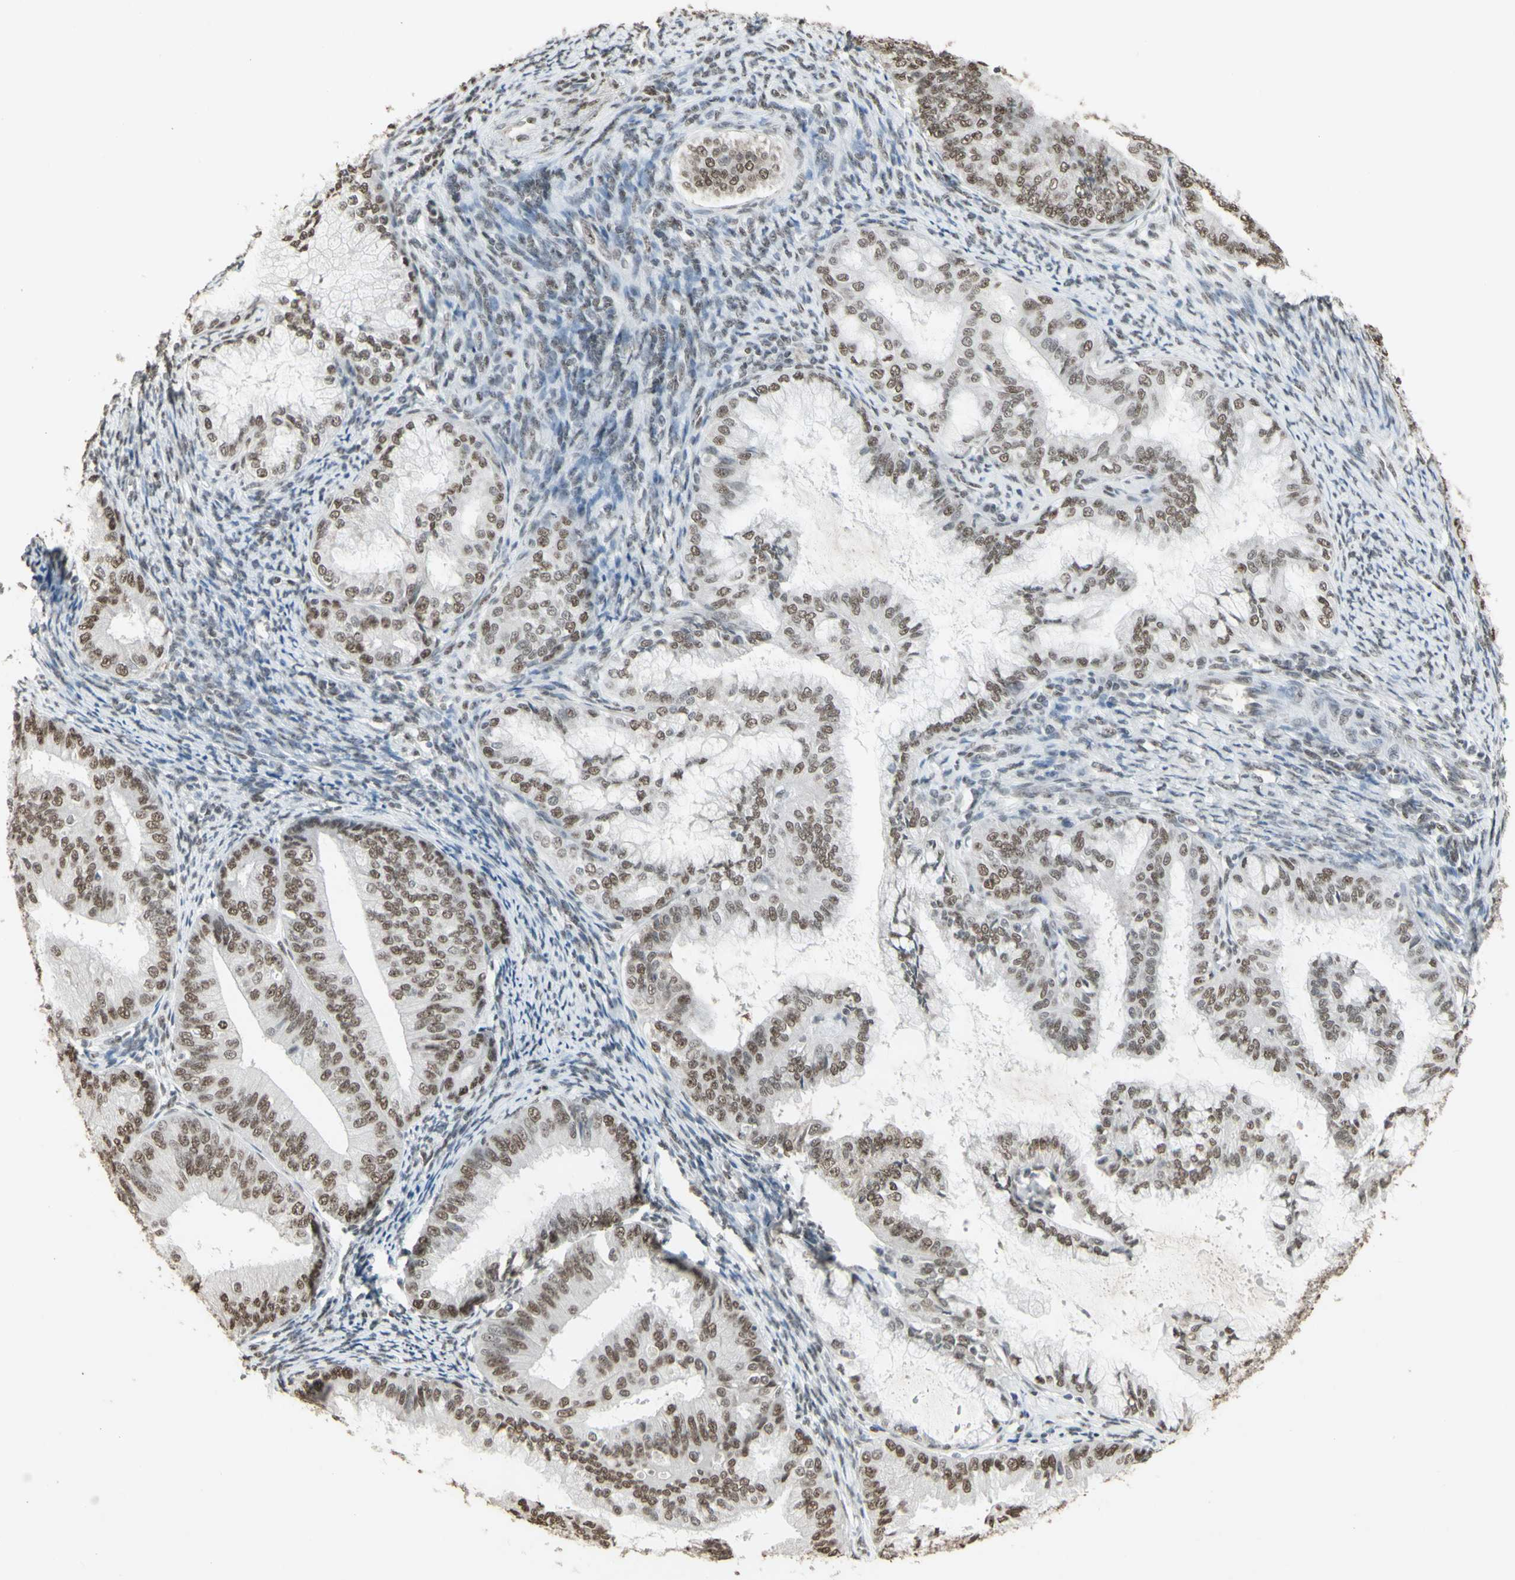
{"staining": {"intensity": "moderate", "quantity": ">75%", "location": "nuclear"}, "tissue": "endometrial cancer", "cell_type": "Tumor cells", "image_type": "cancer", "snomed": [{"axis": "morphology", "description": "Adenocarcinoma, NOS"}, {"axis": "topography", "description": "Endometrium"}], "caption": "Endometrial cancer (adenocarcinoma) stained with immunohistochemistry displays moderate nuclear expression in approximately >75% of tumor cells.", "gene": "TRIM28", "patient": {"sex": "female", "age": 63}}